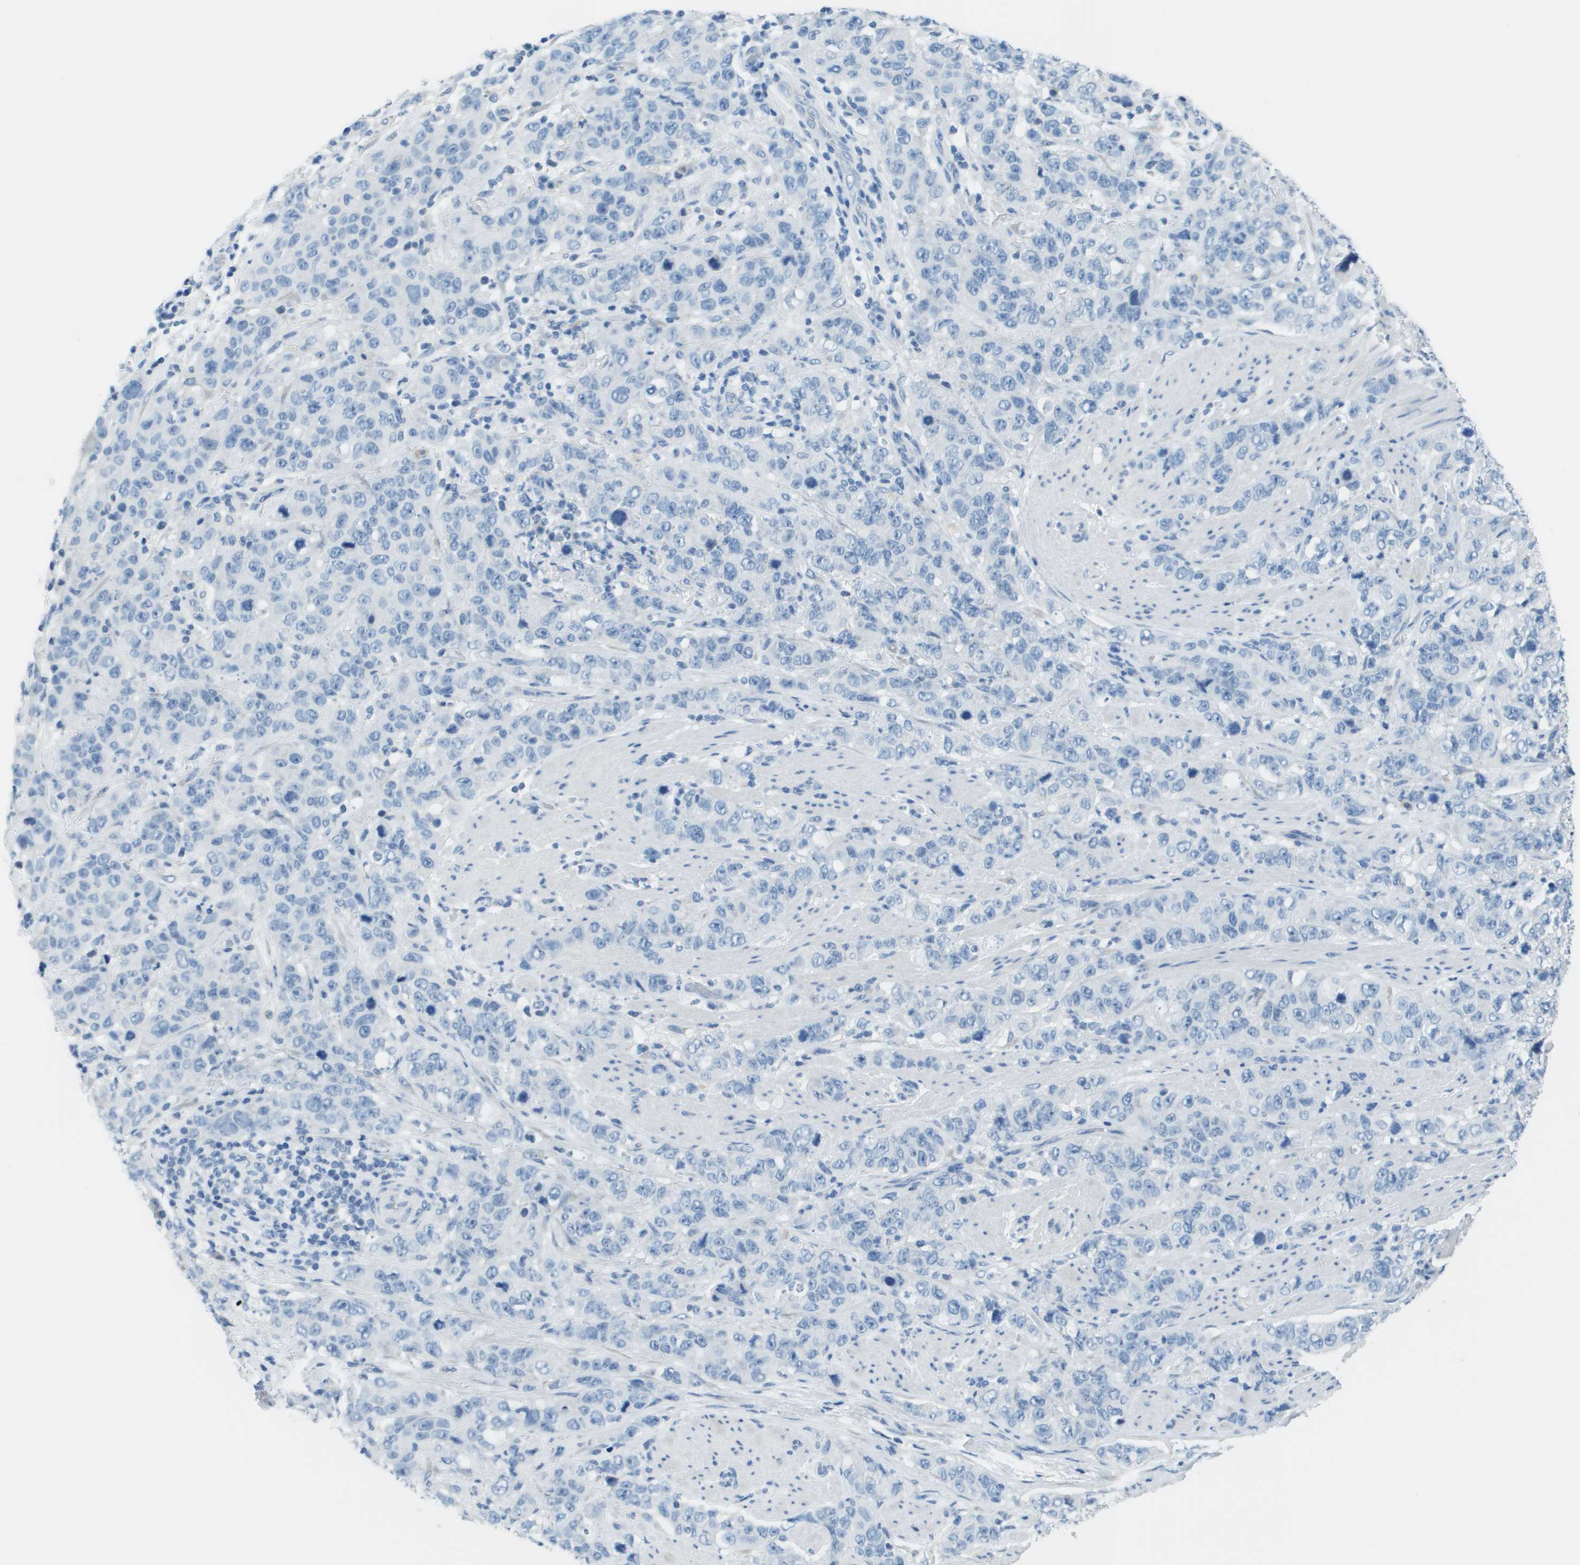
{"staining": {"intensity": "negative", "quantity": "none", "location": "none"}, "tissue": "stomach cancer", "cell_type": "Tumor cells", "image_type": "cancer", "snomed": [{"axis": "morphology", "description": "Adenocarcinoma, NOS"}, {"axis": "topography", "description": "Stomach"}], "caption": "Human stomach cancer stained for a protein using immunohistochemistry (IHC) shows no positivity in tumor cells.", "gene": "PTGDR2", "patient": {"sex": "male", "age": 48}}